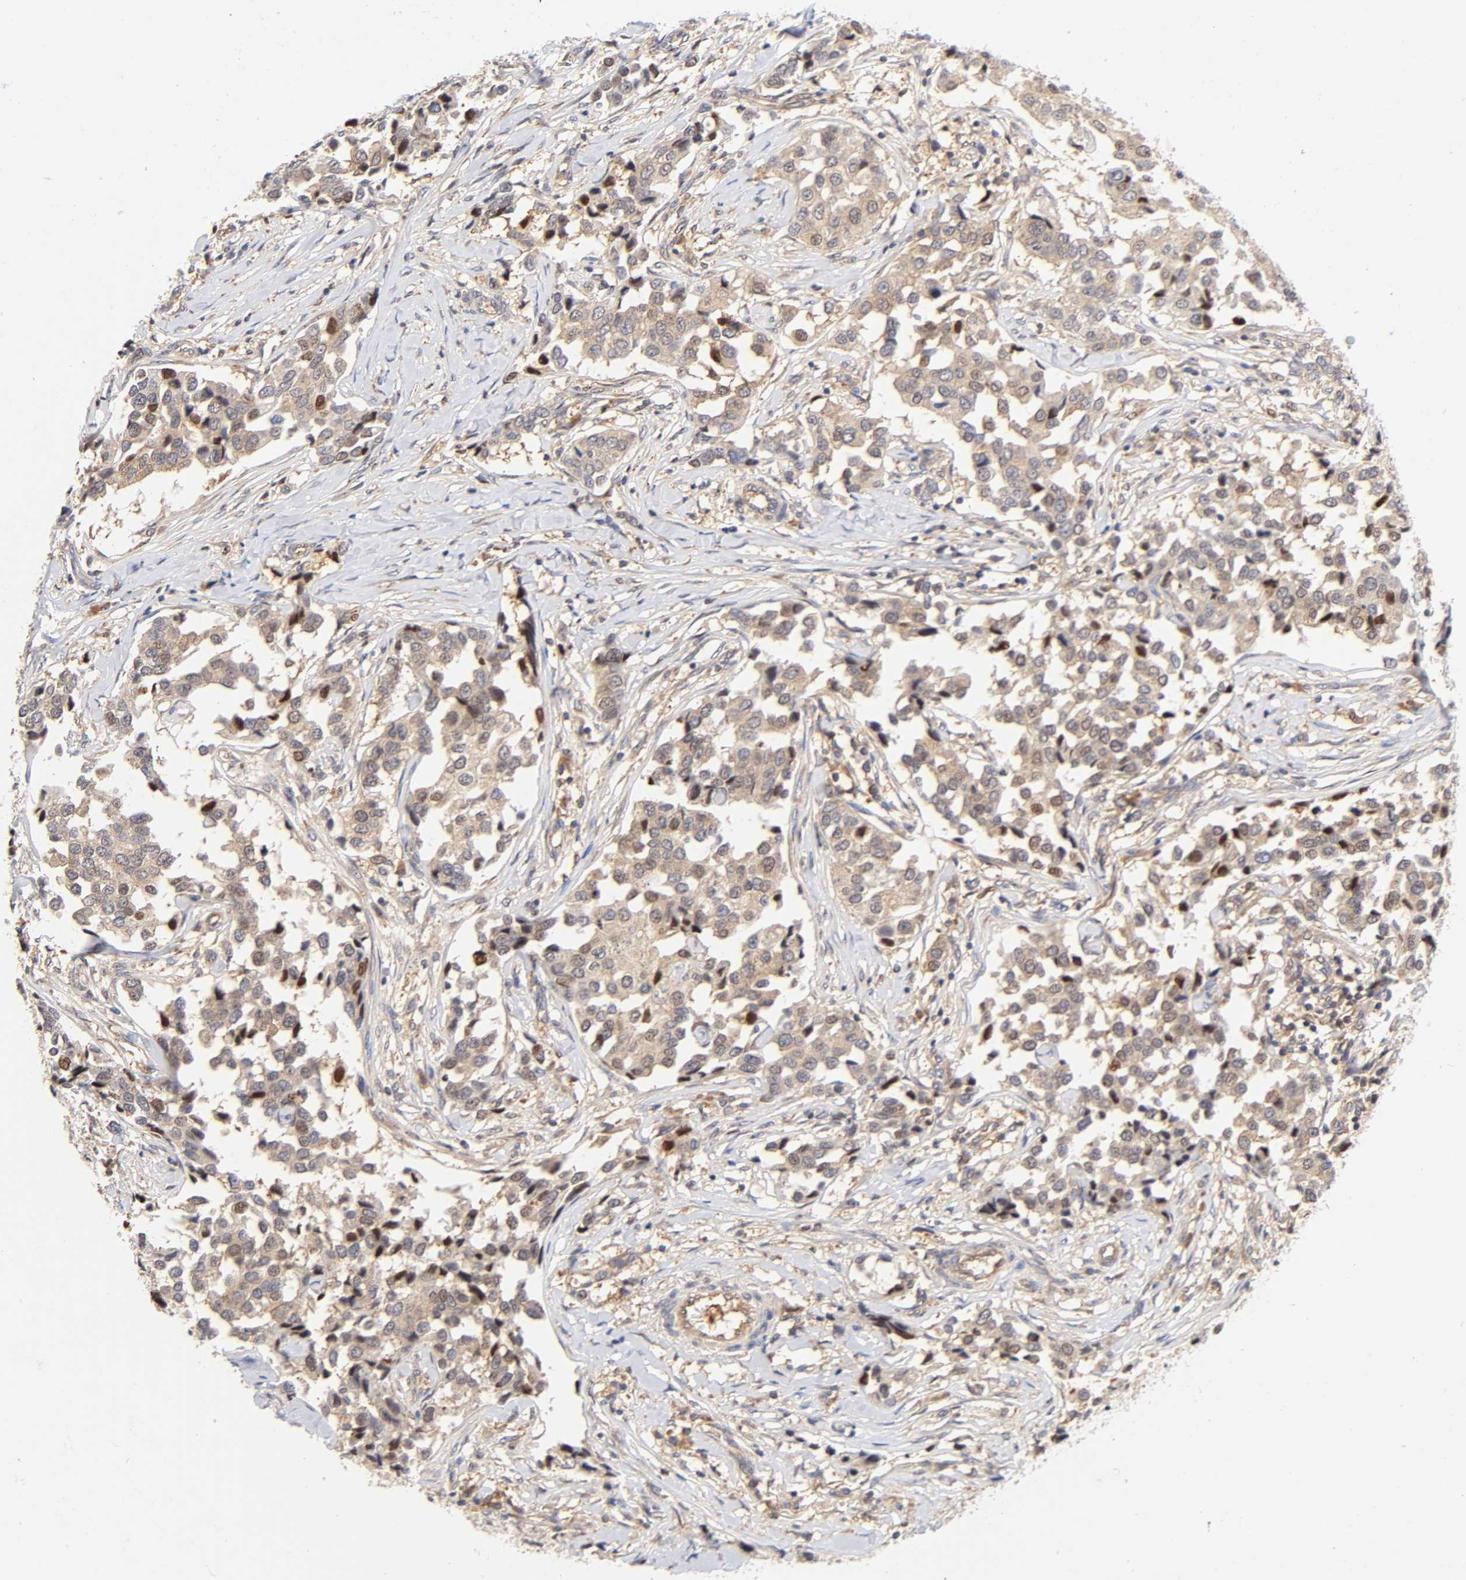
{"staining": {"intensity": "weak", "quantity": ">75%", "location": "cytoplasmic/membranous"}, "tissue": "breast cancer", "cell_type": "Tumor cells", "image_type": "cancer", "snomed": [{"axis": "morphology", "description": "Duct carcinoma"}, {"axis": "topography", "description": "Breast"}], "caption": "Immunohistochemical staining of breast infiltrating ductal carcinoma shows weak cytoplasmic/membranous protein staining in about >75% of tumor cells. (Brightfield microscopy of DAB IHC at high magnification).", "gene": "PAFAH1B1", "patient": {"sex": "female", "age": 80}}